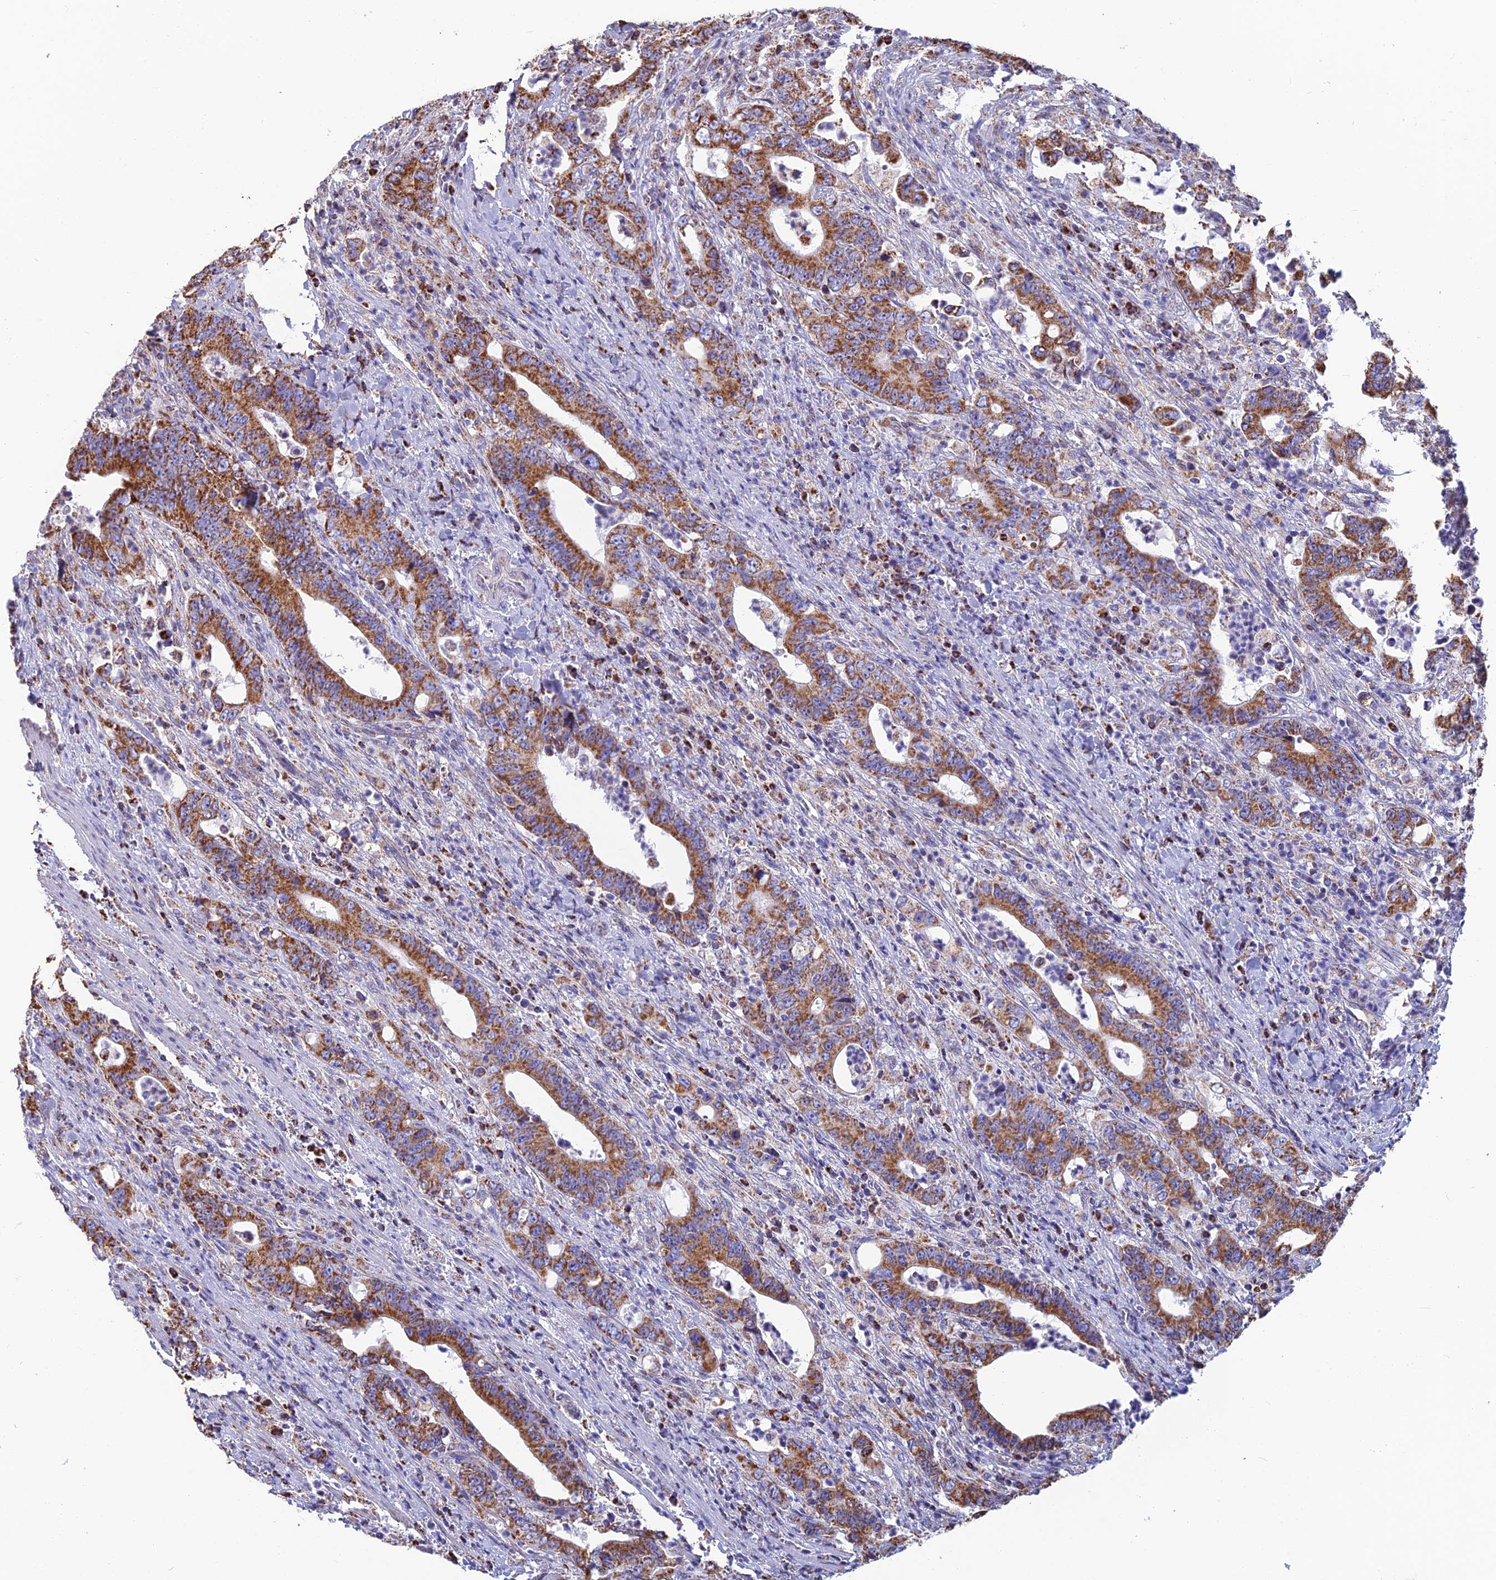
{"staining": {"intensity": "strong", "quantity": ">75%", "location": "cytoplasmic/membranous"}, "tissue": "colorectal cancer", "cell_type": "Tumor cells", "image_type": "cancer", "snomed": [{"axis": "morphology", "description": "Adenocarcinoma, NOS"}, {"axis": "topography", "description": "Colon"}], "caption": "DAB immunohistochemical staining of human colorectal cancer (adenocarcinoma) reveals strong cytoplasmic/membranous protein staining in about >75% of tumor cells. (Stains: DAB in brown, nuclei in blue, Microscopy: brightfield microscopy at high magnification).", "gene": "CS", "patient": {"sex": "female", "age": 75}}